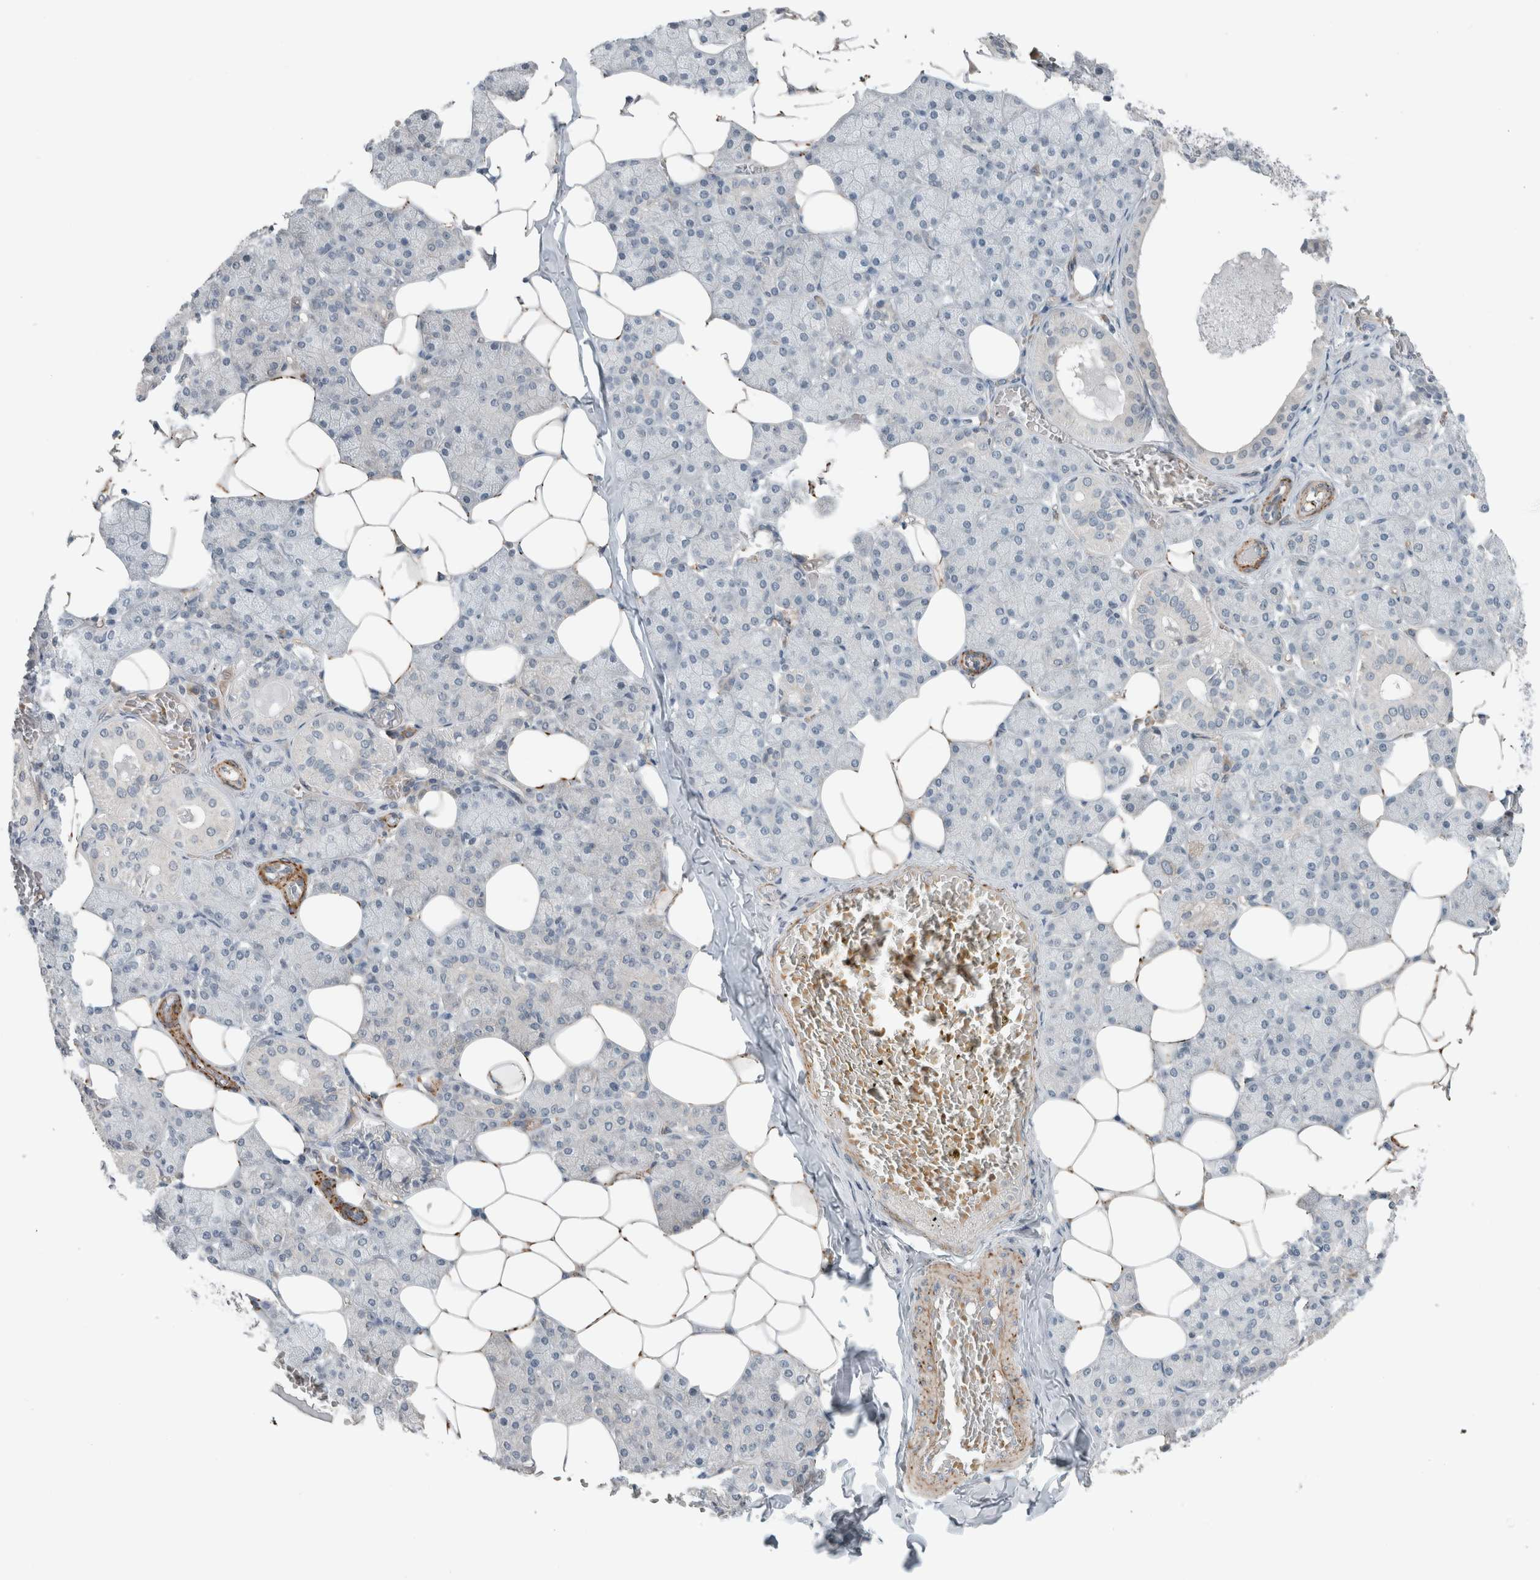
{"staining": {"intensity": "negative", "quantity": "none", "location": "none"}, "tissue": "salivary gland", "cell_type": "Glandular cells", "image_type": "normal", "snomed": [{"axis": "morphology", "description": "Normal tissue, NOS"}, {"axis": "topography", "description": "Salivary gland"}], "caption": "Micrograph shows no significant protein positivity in glandular cells of benign salivary gland. (DAB immunohistochemistry, high magnification).", "gene": "JADE2", "patient": {"sex": "female", "age": 33}}